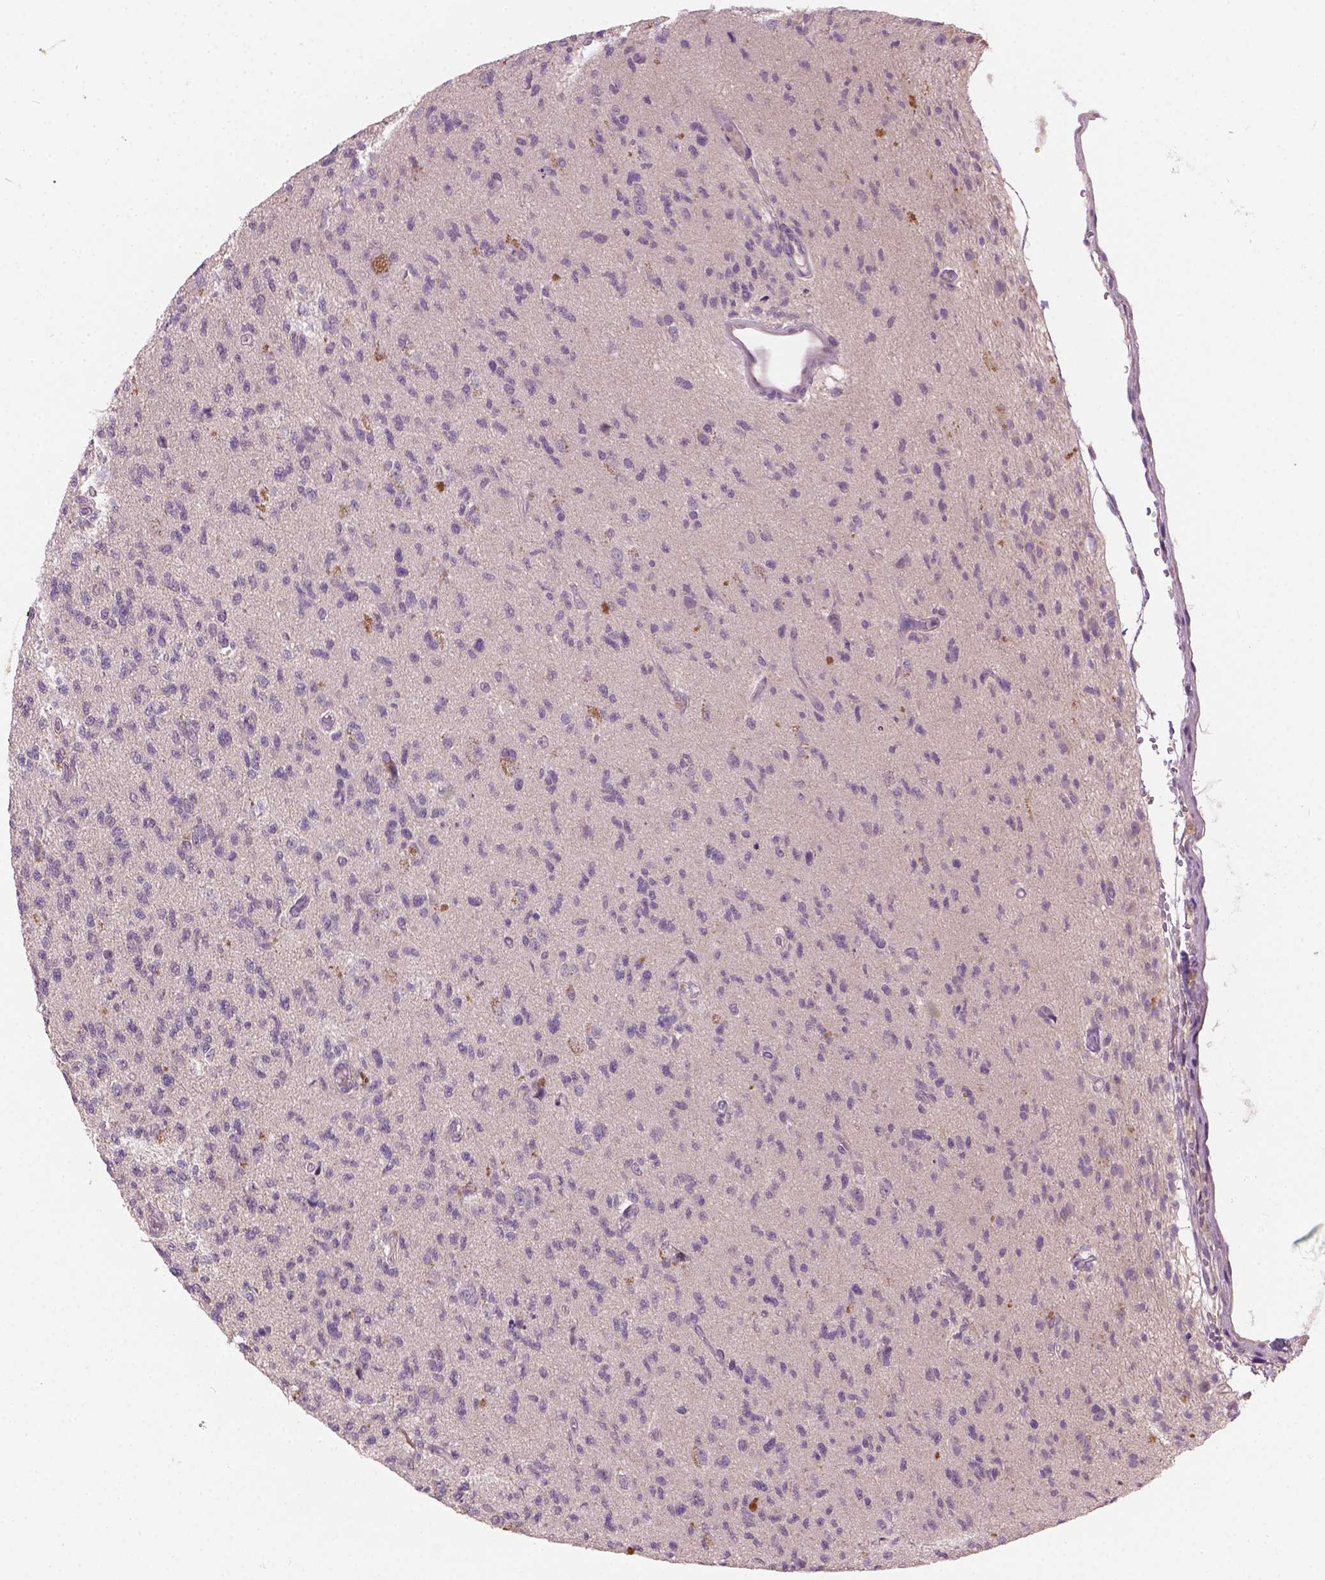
{"staining": {"intensity": "moderate", "quantity": "<25%", "location": "cytoplasmic/membranous"}, "tissue": "glioma", "cell_type": "Tumor cells", "image_type": "cancer", "snomed": [{"axis": "morphology", "description": "Glioma, malignant, High grade"}, {"axis": "topography", "description": "Brain"}], "caption": "Malignant glioma (high-grade) stained with a brown dye displays moderate cytoplasmic/membranous positive staining in about <25% of tumor cells.", "gene": "KRT17", "patient": {"sex": "male", "age": 56}}